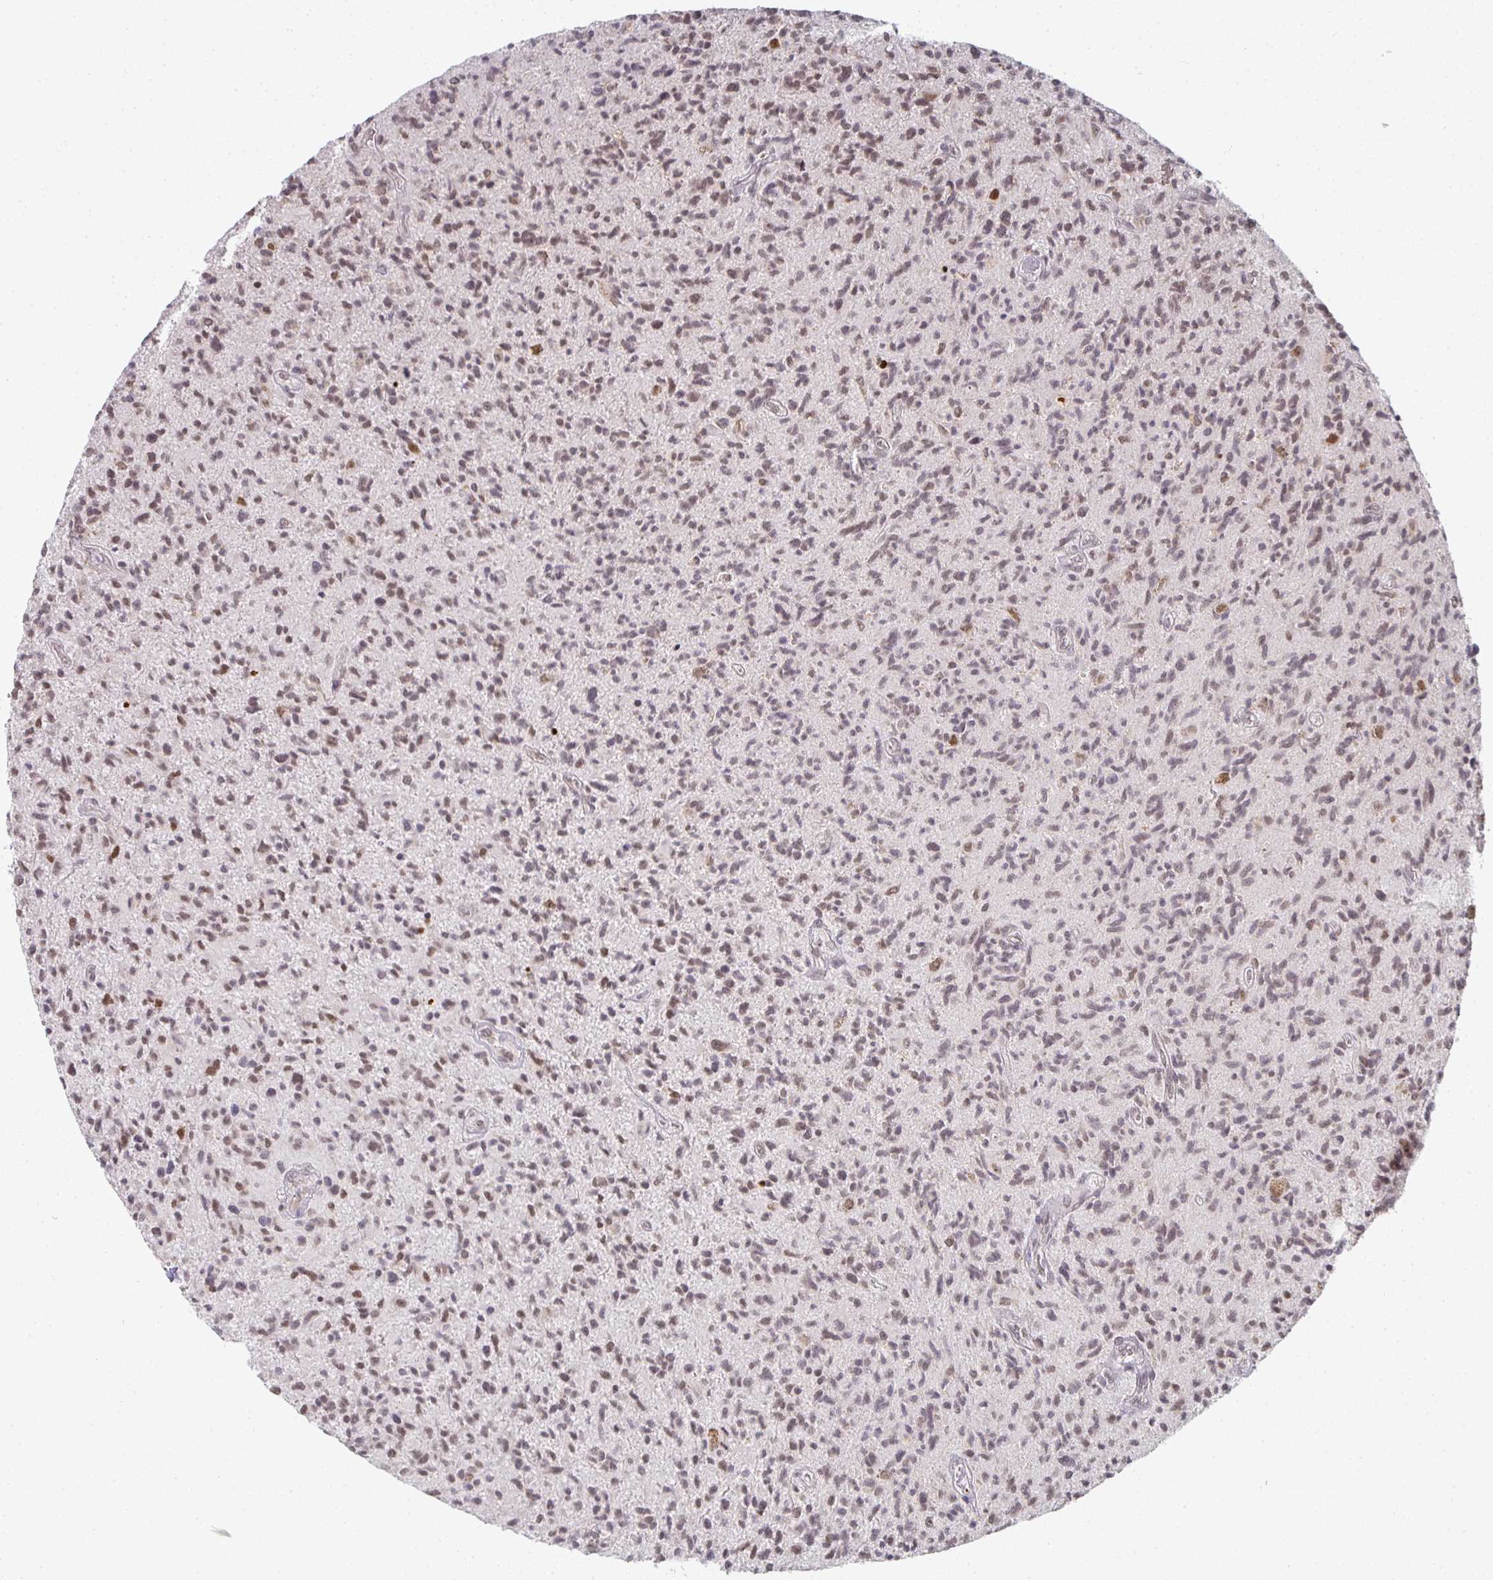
{"staining": {"intensity": "weak", "quantity": ">75%", "location": "nuclear"}, "tissue": "glioma", "cell_type": "Tumor cells", "image_type": "cancer", "snomed": [{"axis": "morphology", "description": "Glioma, malignant, High grade"}, {"axis": "topography", "description": "Brain"}], "caption": "Tumor cells exhibit weak nuclear expression in approximately >75% of cells in high-grade glioma (malignant).", "gene": "SMARCA2", "patient": {"sex": "female", "age": 70}}